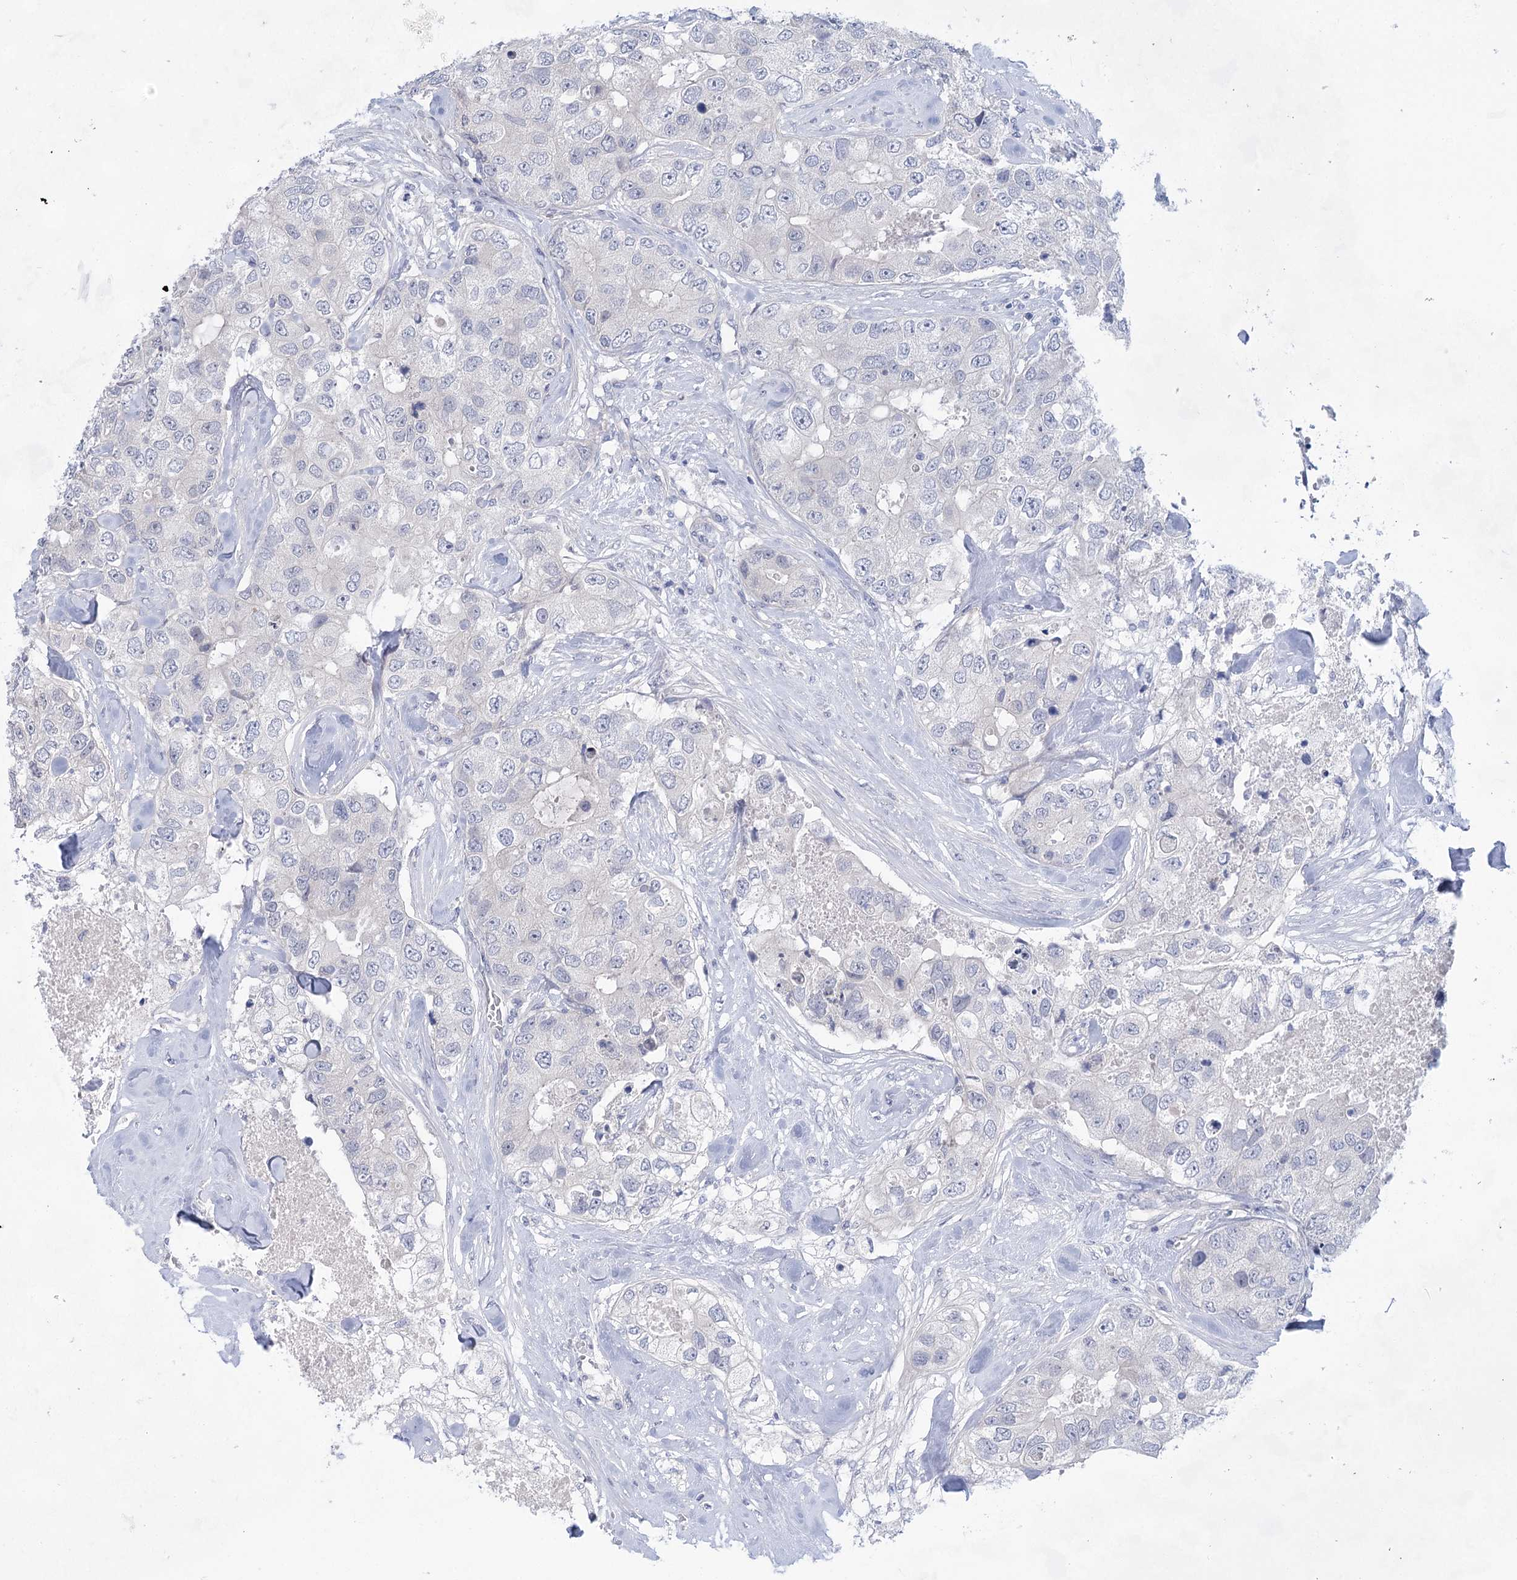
{"staining": {"intensity": "negative", "quantity": "none", "location": "none"}, "tissue": "breast cancer", "cell_type": "Tumor cells", "image_type": "cancer", "snomed": [{"axis": "morphology", "description": "Duct carcinoma"}, {"axis": "topography", "description": "Breast"}], "caption": "Tumor cells are negative for brown protein staining in breast cancer.", "gene": "LALBA", "patient": {"sex": "female", "age": 62}}